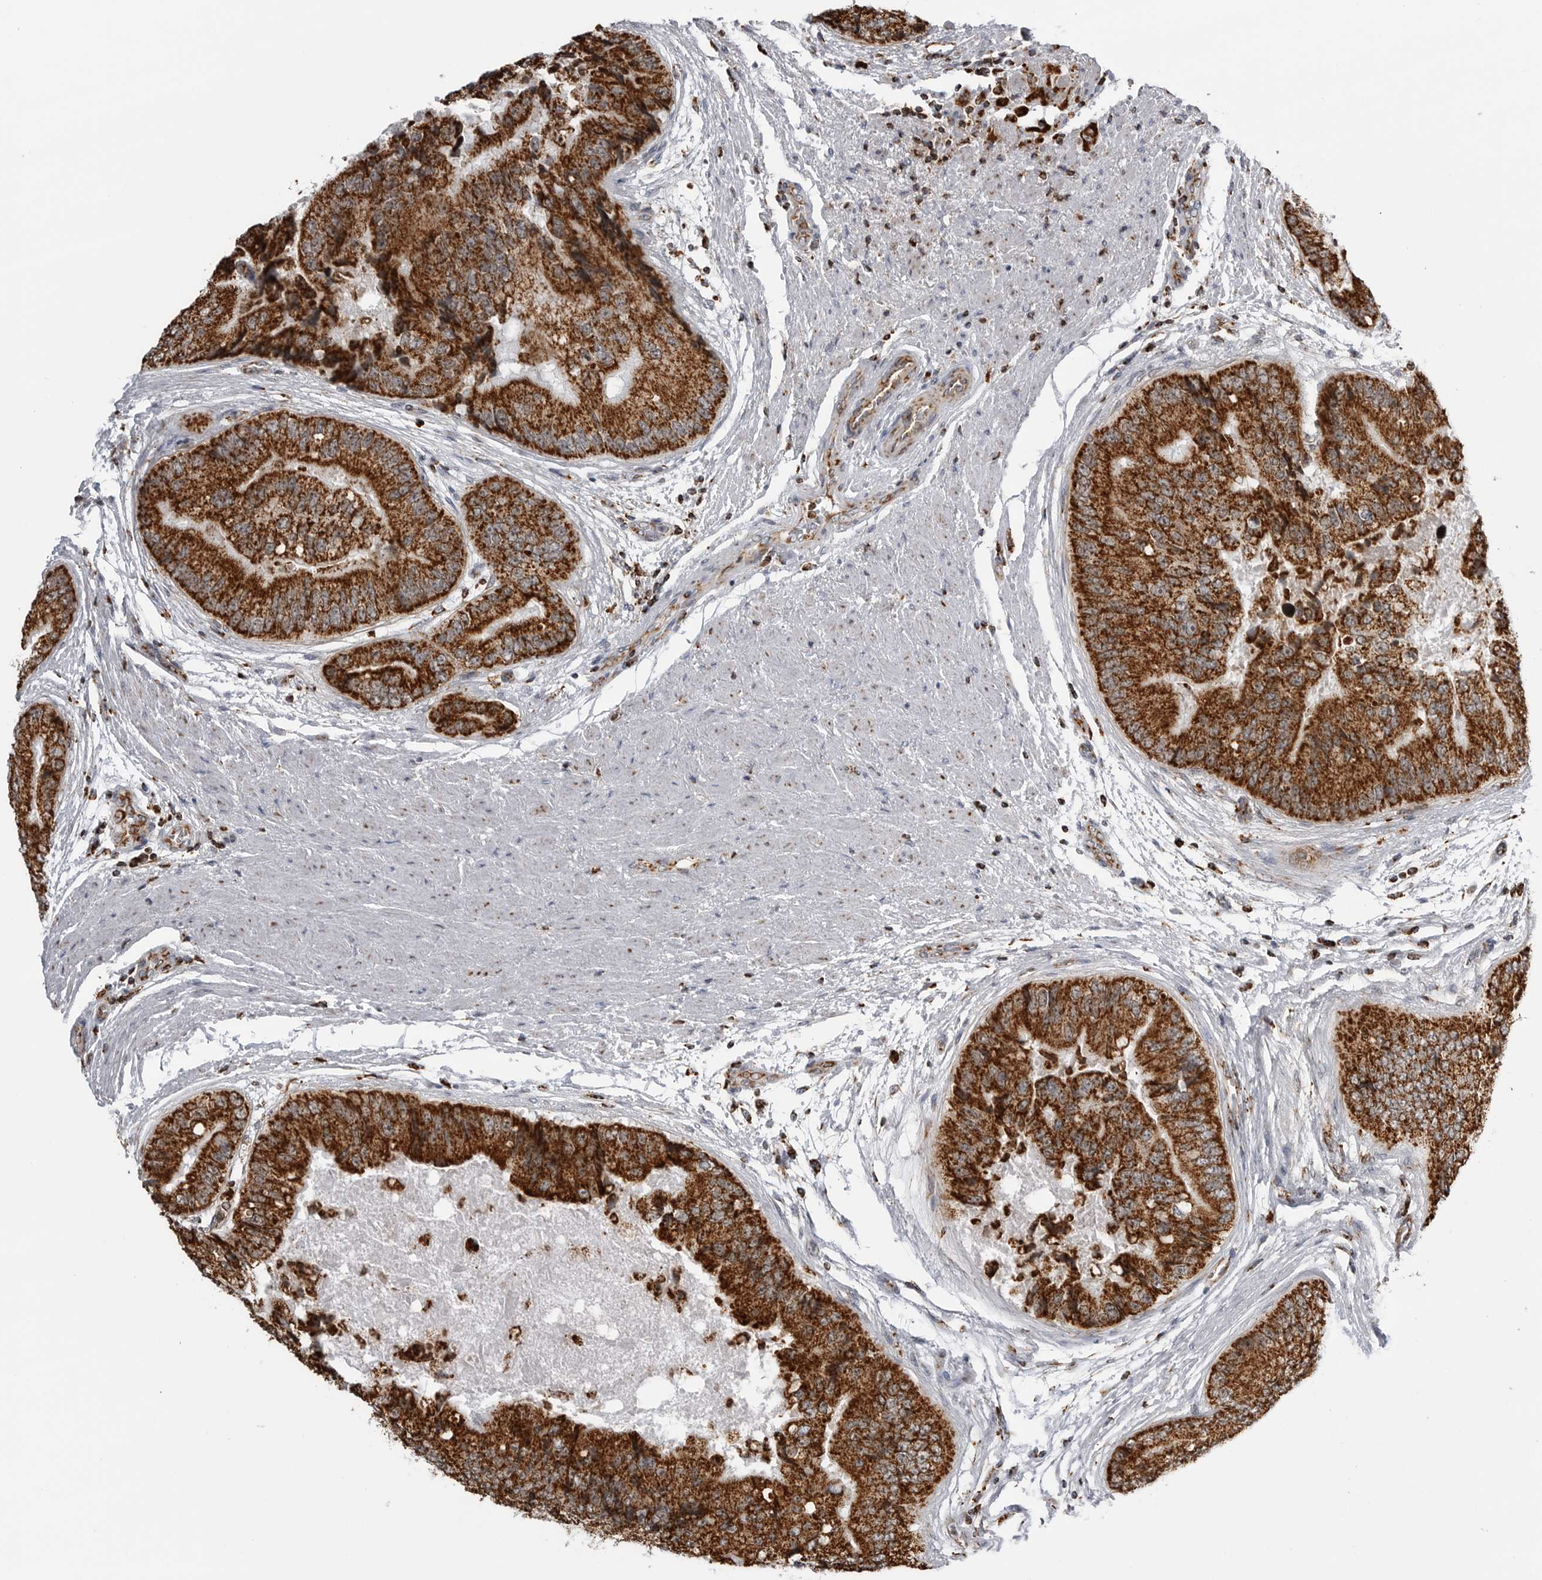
{"staining": {"intensity": "strong", "quantity": ">75%", "location": "cytoplasmic/membranous"}, "tissue": "prostate cancer", "cell_type": "Tumor cells", "image_type": "cancer", "snomed": [{"axis": "morphology", "description": "Adenocarcinoma, High grade"}, {"axis": "topography", "description": "Prostate"}], "caption": "Immunohistochemistry histopathology image of human prostate high-grade adenocarcinoma stained for a protein (brown), which reveals high levels of strong cytoplasmic/membranous expression in approximately >75% of tumor cells.", "gene": "COX5A", "patient": {"sex": "male", "age": 70}}